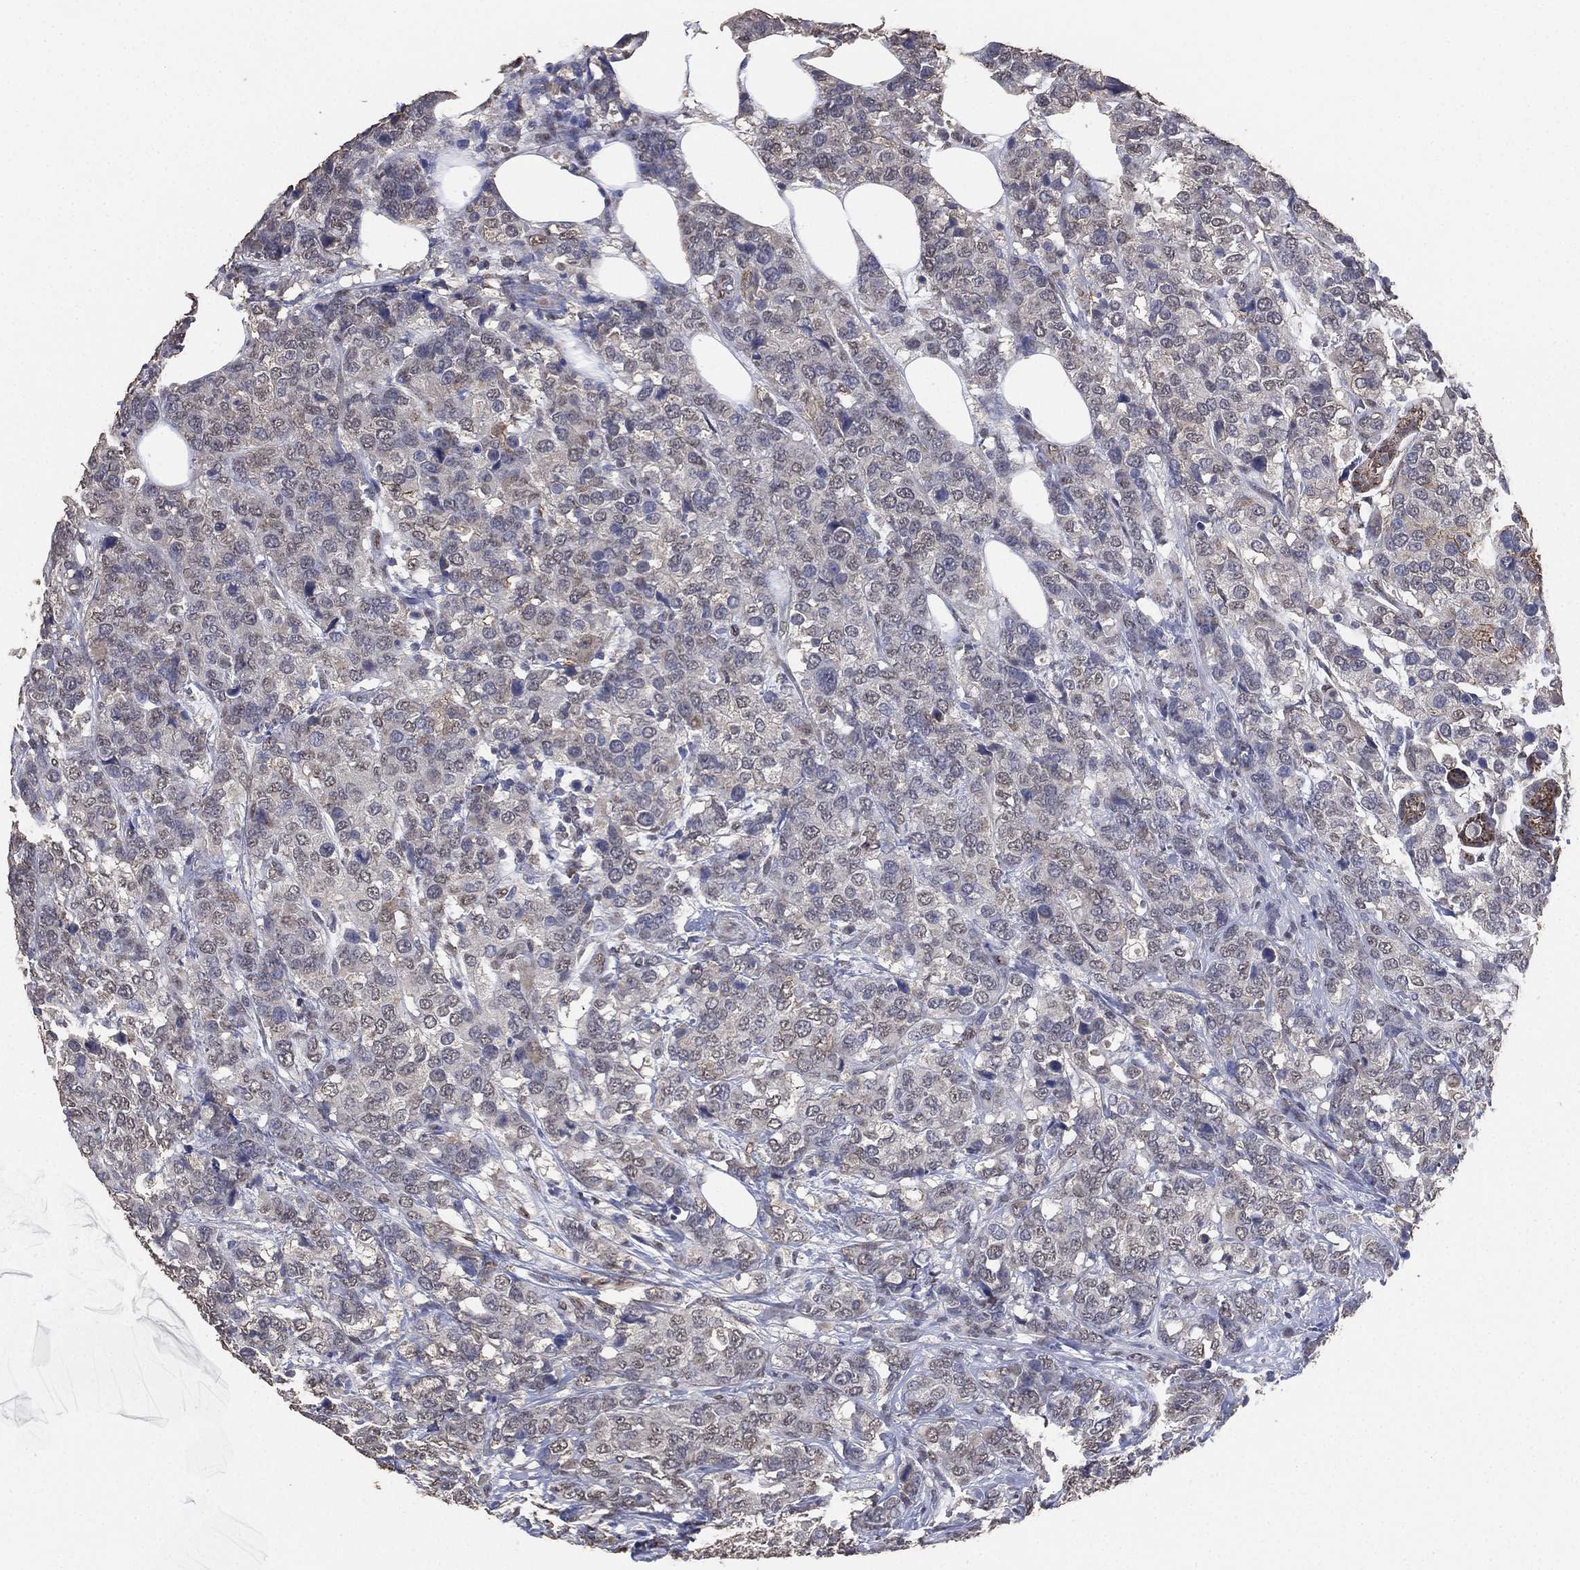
{"staining": {"intensity": "negative", "quantity": "none", "location": "none"}, "tissue": "breast cancer", "cell_type": "Tumor cells", "image_type": "cancer", "snomed": [{"axis": "morphology", "description": "Lobular carcinoma"}, {"axis": "topography", "description": "Breast"}], "caption": "This is a micrograph of IHC staining of breast cancer (lobular carcinoma), which shows no positivity in tumor cells.", "gene": "ALDH7A1", "patient": {"sex": "female", "age": 59}}